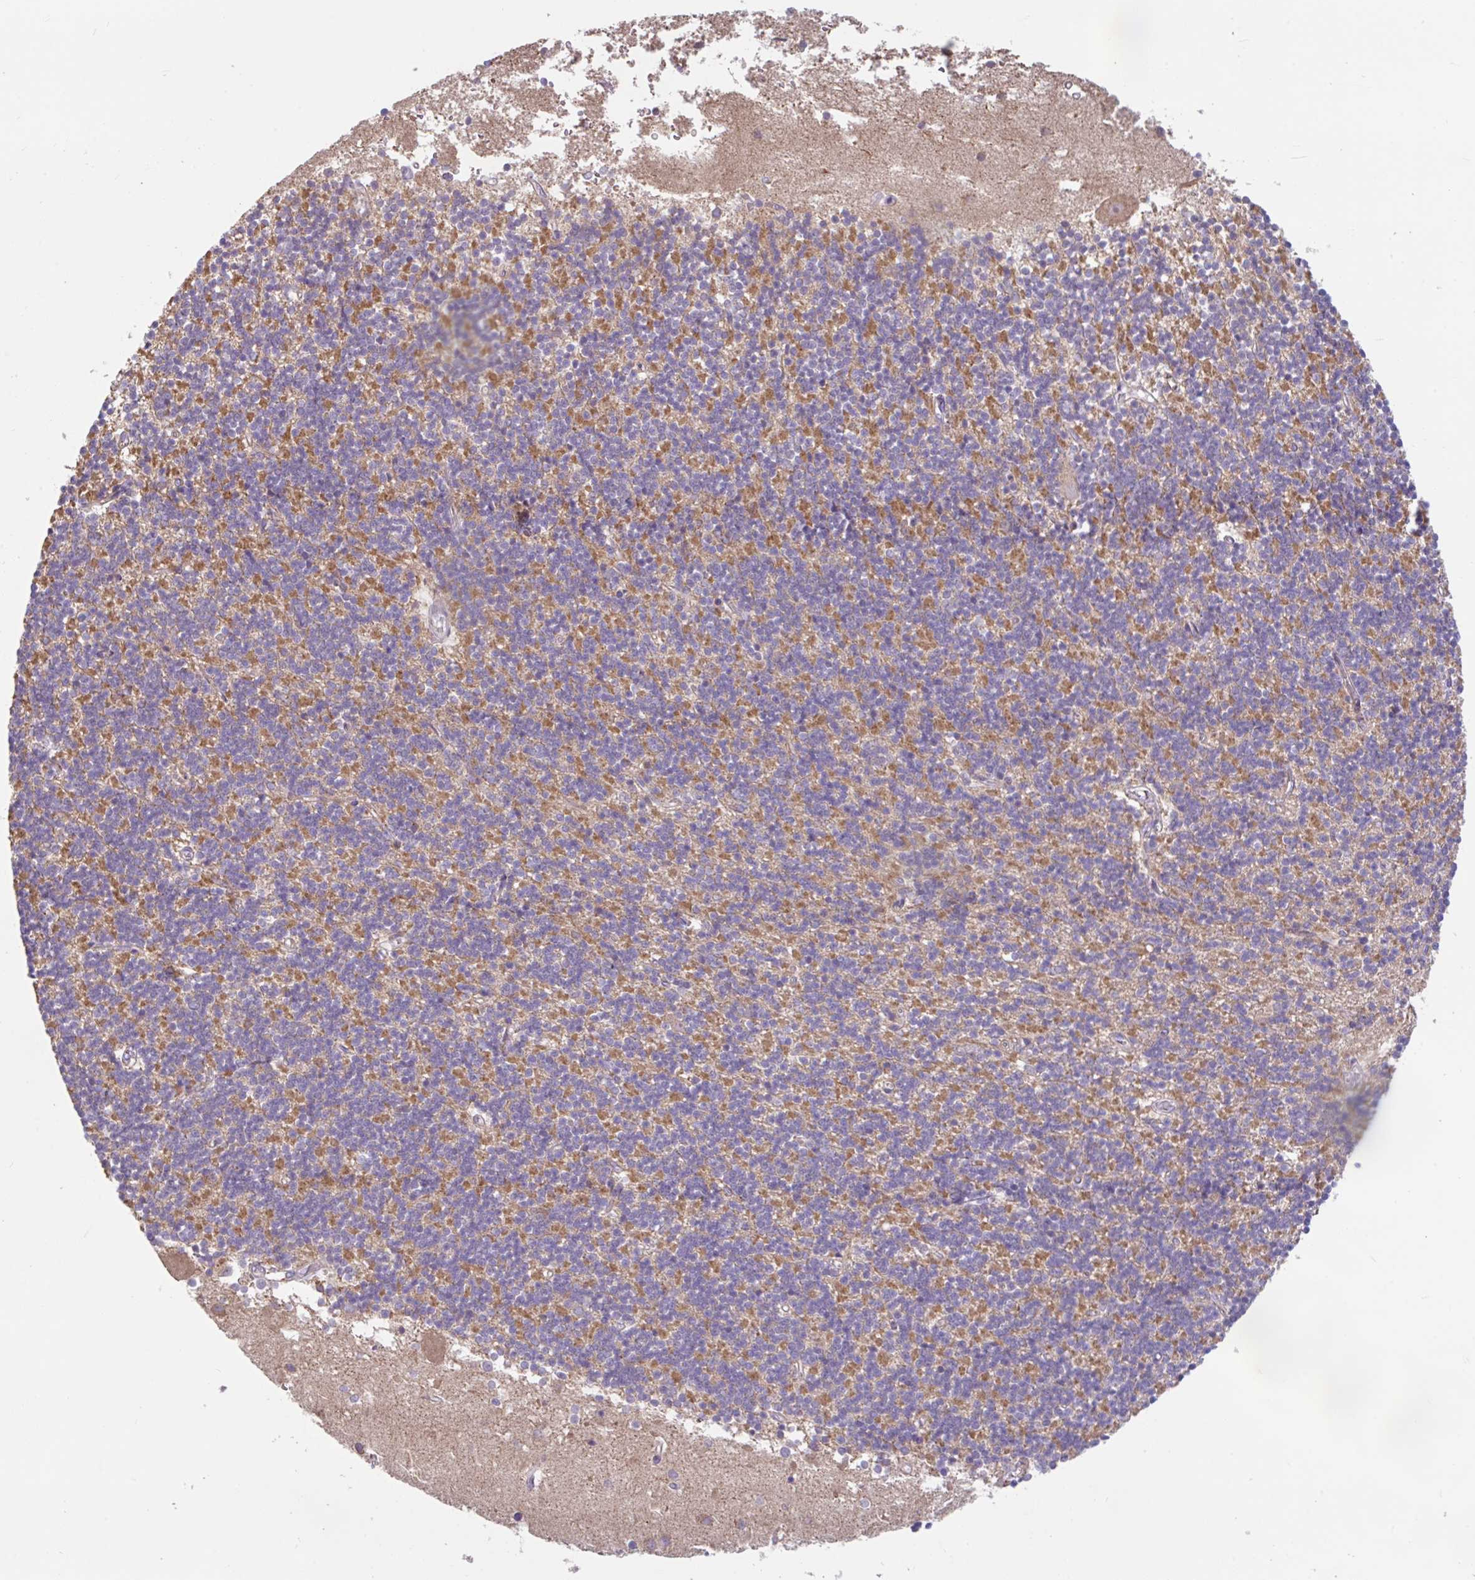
{"staining": {"intensity": "moderate", "quantity": "25%-75%", "location": "cytoplasmic/membranous"}, "tissue": "cerebellum", "cell_type": "Cells in granular layer", "image_type": "normal", "snomed": [{"axis": "morphology", "description": "Normal tissue, NOS"}, {"axis": "topography", "description": "Cerebellum"}], "caption": "IHC staining of normal cerebellum, which shows medium levels of moderate cytoplasmic/membranous expression in about 25%-75% of cells in granular layer indicating moderate cytoplasmic/membranous protein expression. The staining was performed using DAB (brown) for protein detection and nuclei were counterstained in hematoxylin (blue).", "gene": "RALBP1", "patient": {"sex": "male", "age": 54}}